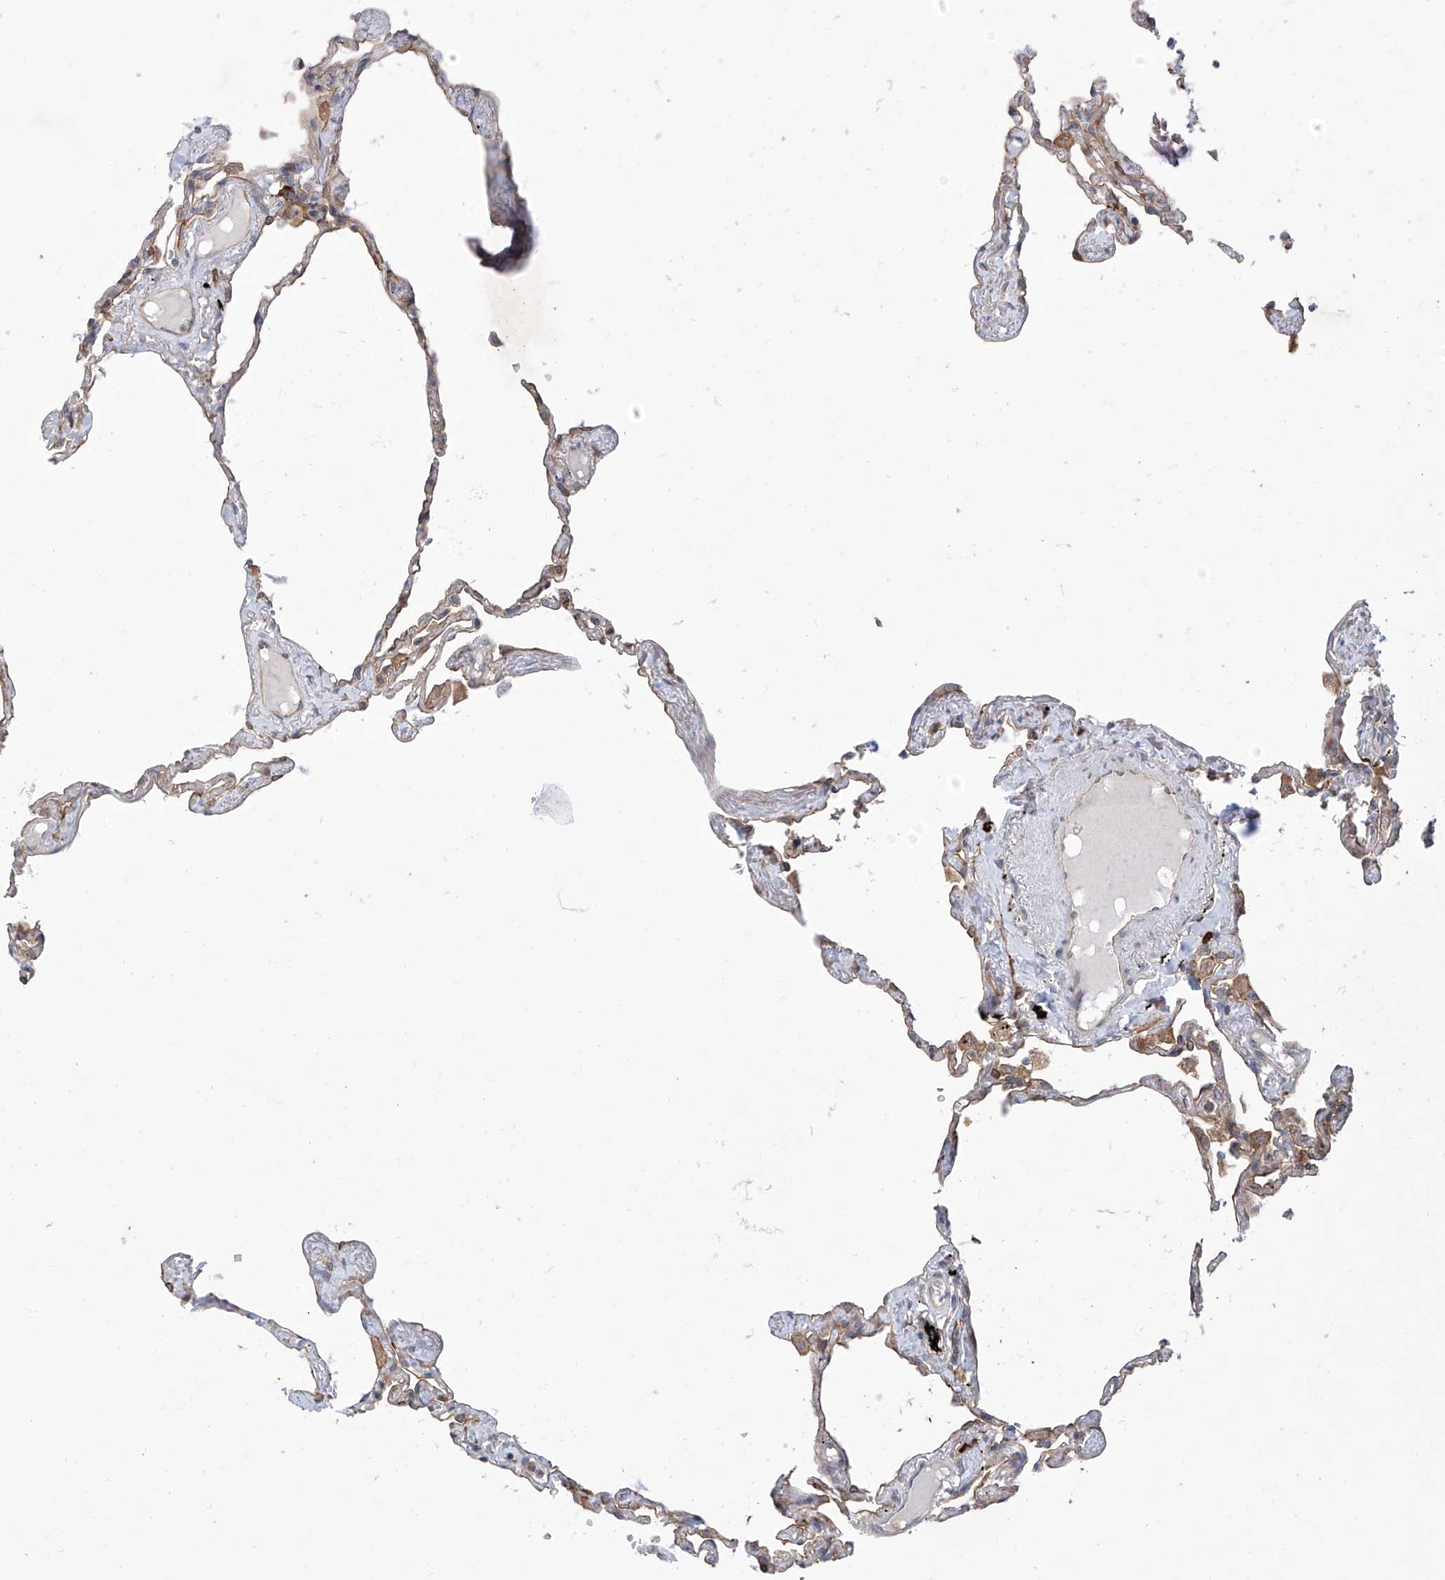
{"staining": {"intensity": "moderate", "quantity": ">75%", "location": "cytoplasmic/membranous"}, "tissue": "lung", "cell_type": "Alveolar cells", "image_type": "normal", "snomed": [{"axis": "morphology", "description": "Normal tissue, NOS"}, {"axis": "topography", "description": "Lung"}], "caption": "Approximately >75% of alveolar cells in benign human lung demonstrate moderate cytoplasmic/membranous protein staining as visualized by brown immunohistochemical staining.", "gene": "KIAA1522", "patient": {"sex": "female", "age": 67}}